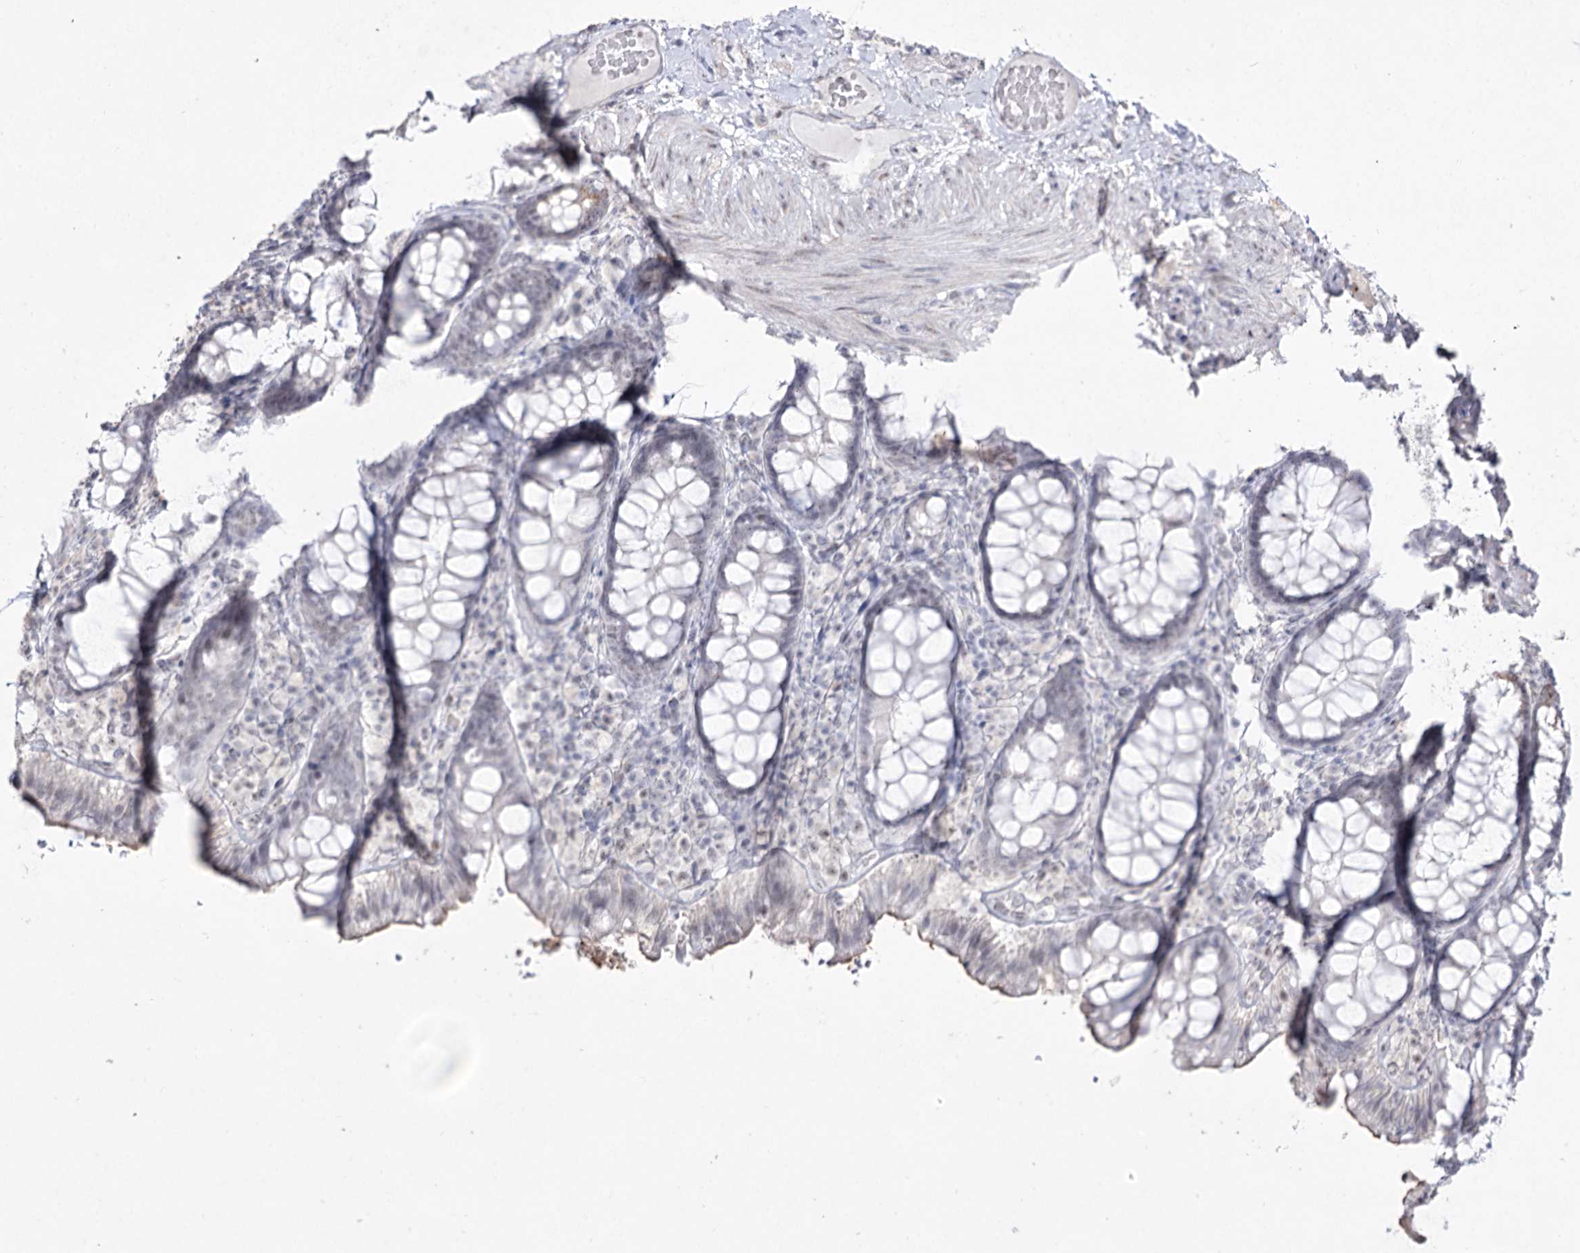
{"staining": {"intensity": "moderate", "quantity": "25%-75%", "location": "nuclear"}, "tissue": "rectum", "cell_type": "Glandular cells", "image_type": "normal", "snomed": [{"axis": "morphology", "description": "Normal tissue, NOS"}, {"axis": "topography", "description": "Rectum"}], "caption": "DAB immunohistochemical staining of unremarkable human rectum exhibits moderate nuclear protein expression in about 25%-75% of glandular cells. Using DAB (brown) and hematoxylin (blue) stains, captured at high magnification using brightfield microscopy.", "gene": "DDX50", "patient": {"sex": "male", "age": 83}}